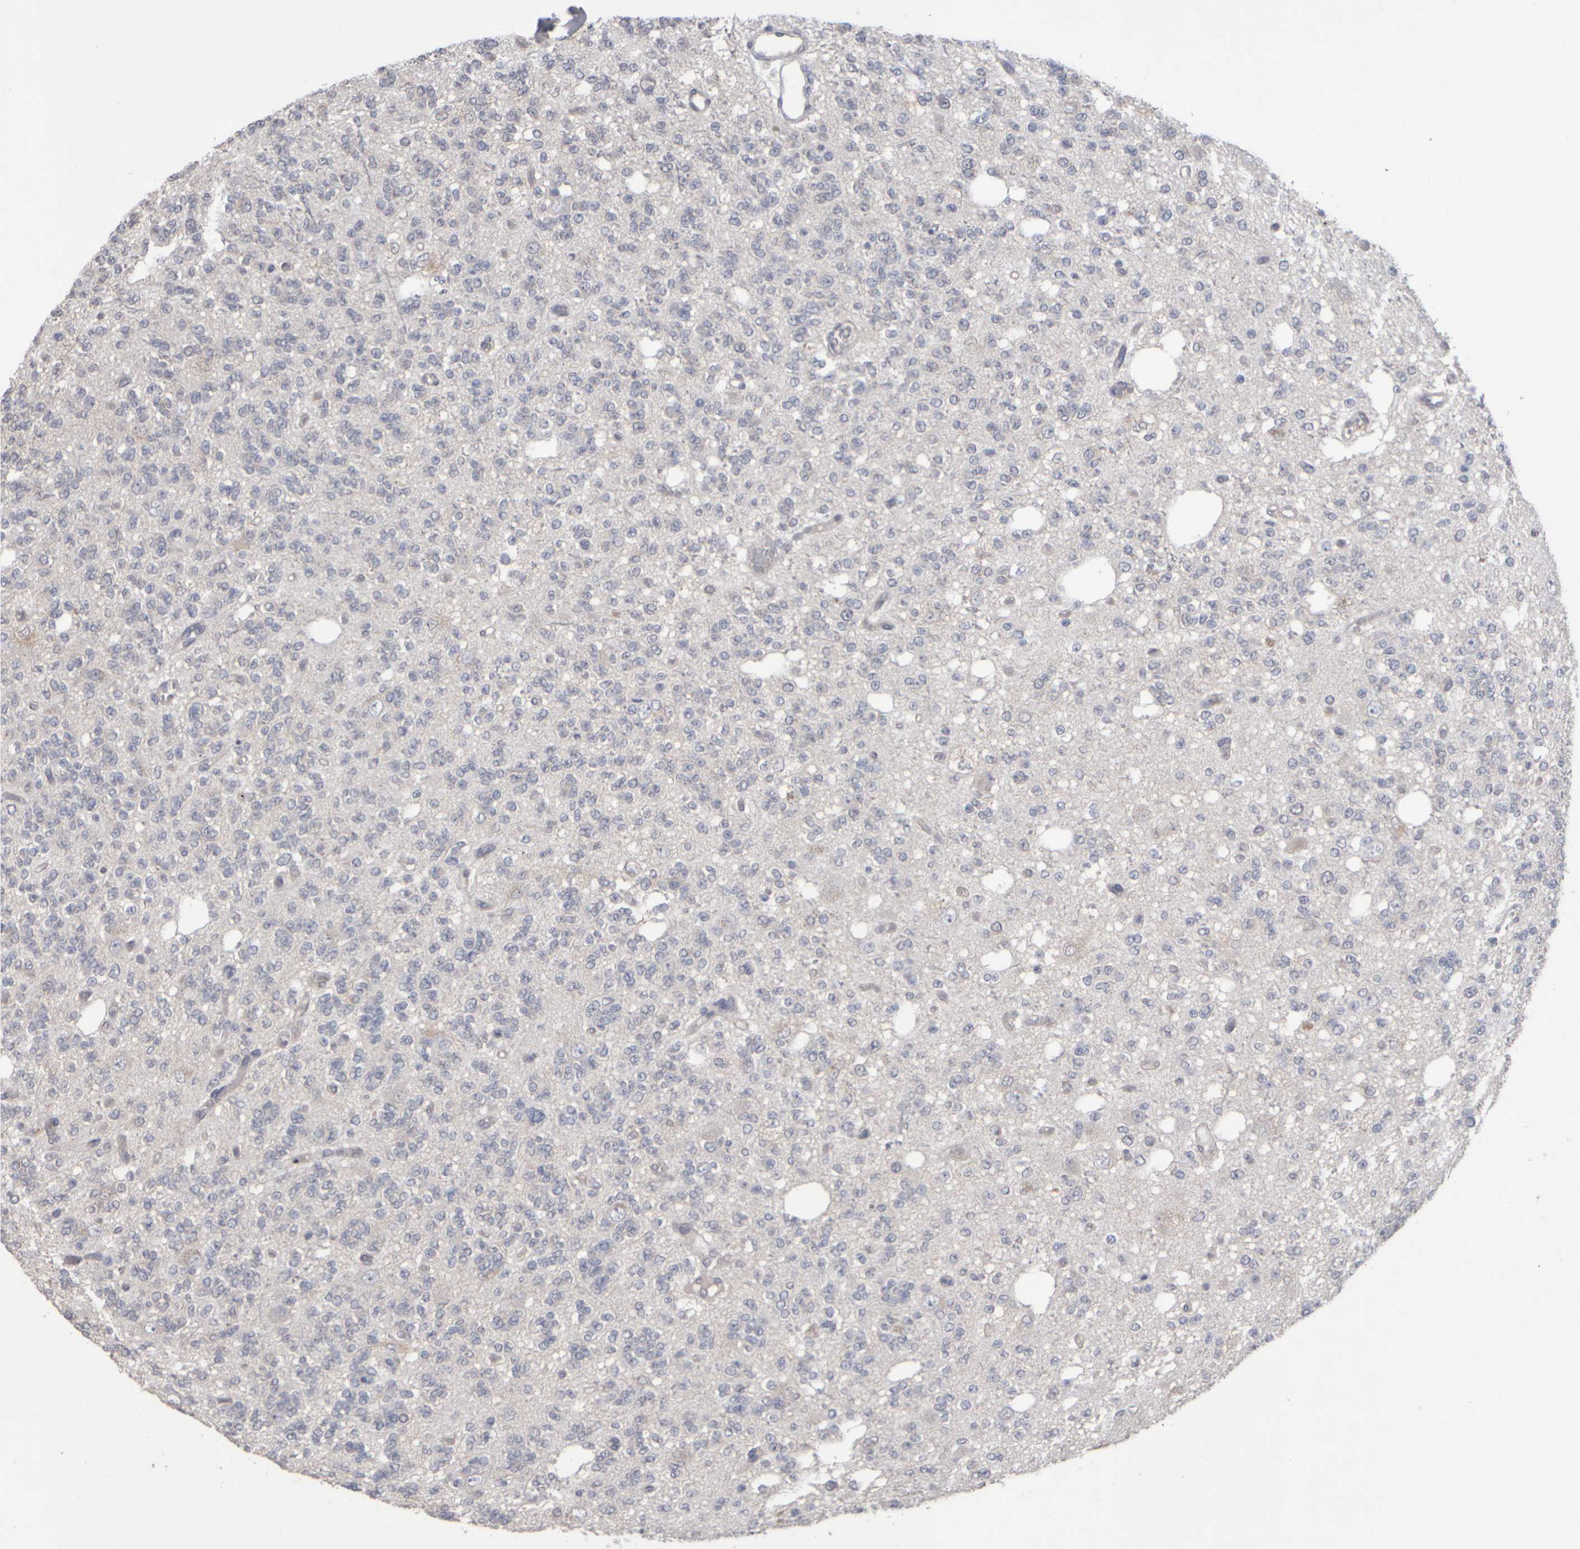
{"staining": {"intensity": "negative", "quantity": "none", "location": "none"}, "tissue": "glioma", "cell_type": "Tumor cells", "image_type": "cancer", "snomed": [{"axis": "morphology", "description": "Glioma, malignant, Low grade"}, {"axis": "topography", "description": "Brain"}], "caption": "Histopathology image shows no protein expression in tumor cells of glioma tissue.", "gene": "EPHX2", "patient": {"sex": "male", "age": 38}}